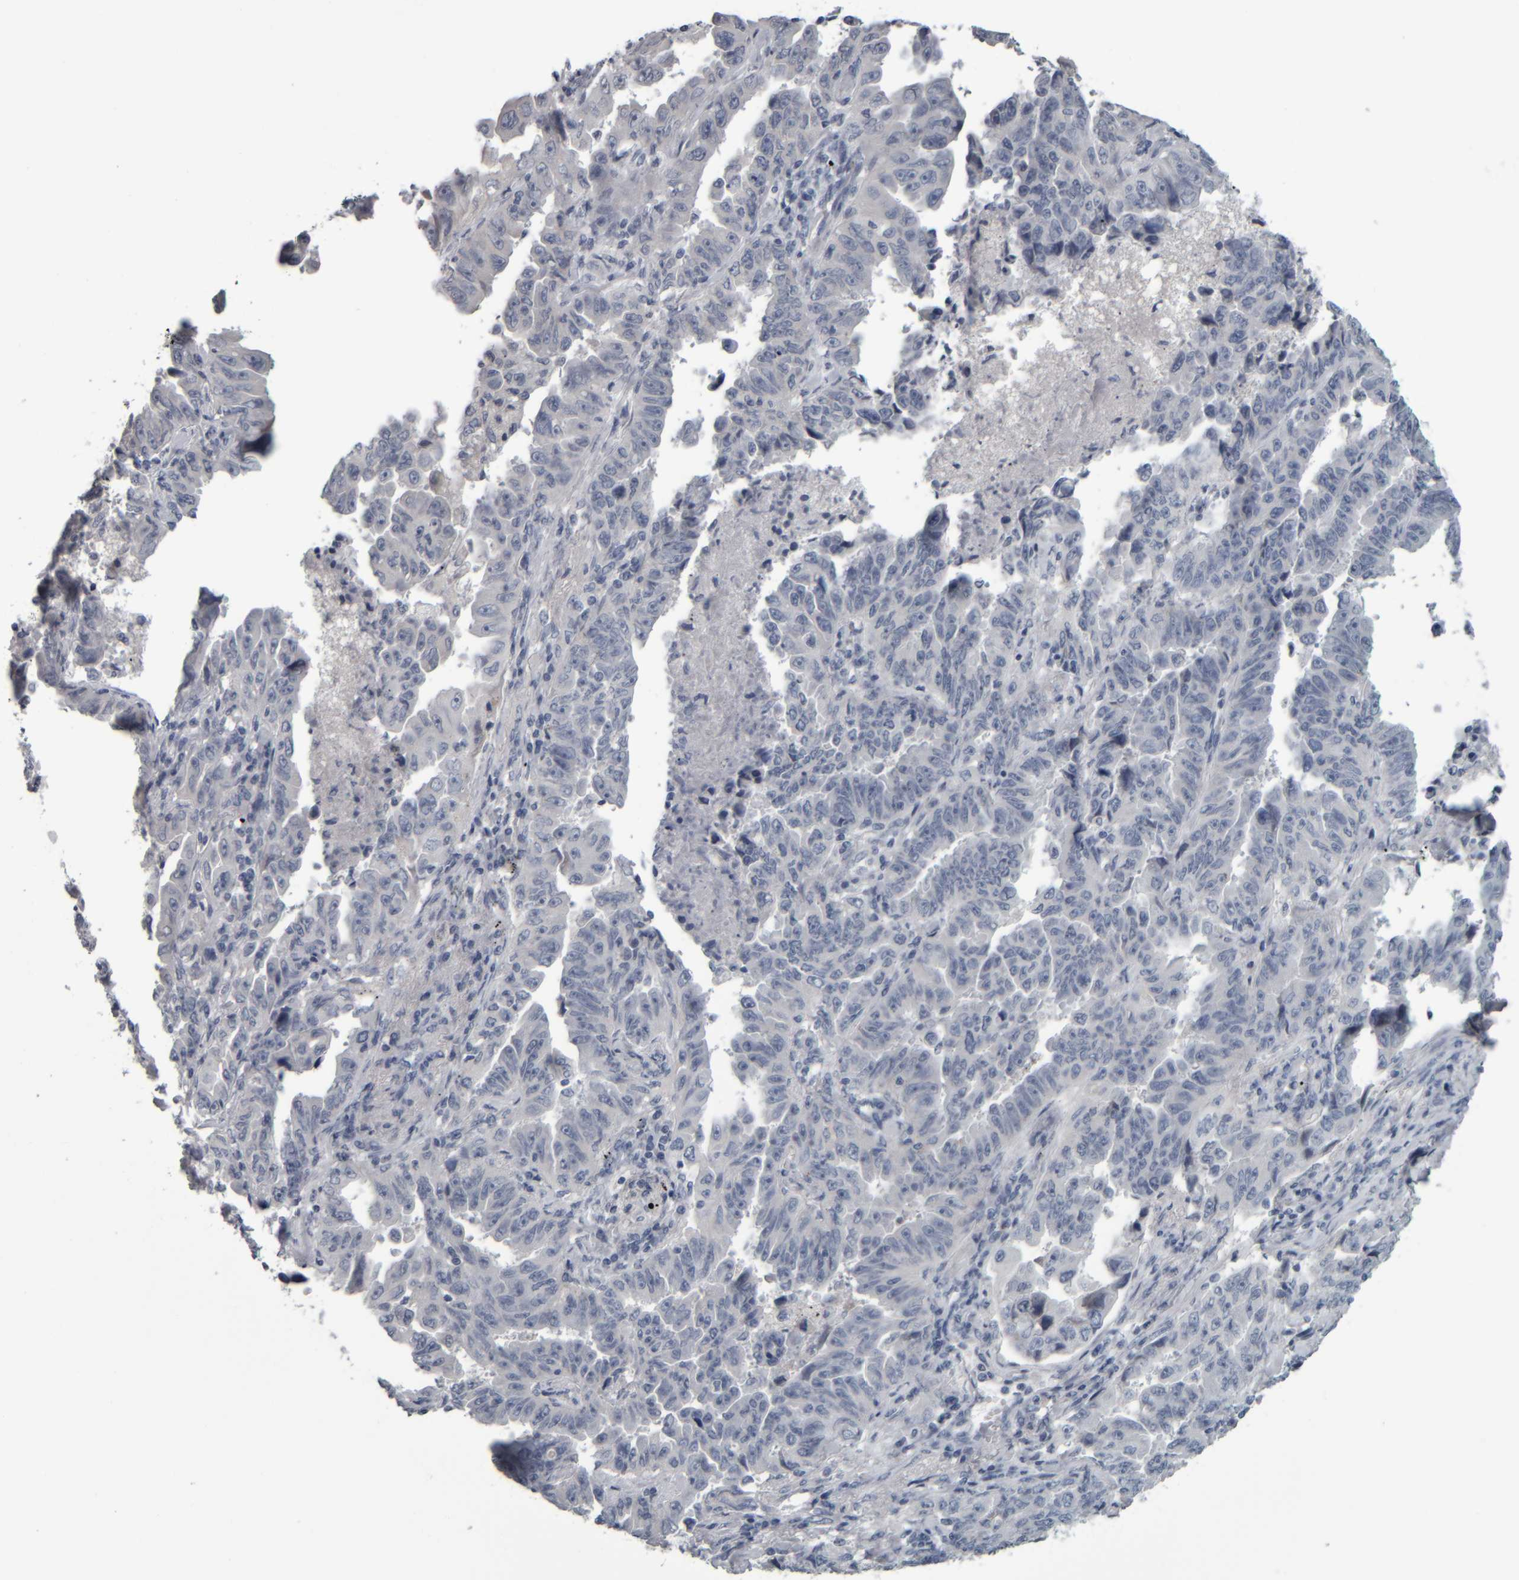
{"staining": {"intensity": "negative", "quantity": "none", "location": "none"}, "tissue": "lung cancer", "cell_type": "Tumor cells", "image_type": "cancer", "snomed": [{"axis": "morphology", "description": "Adenocarcinoma, NOS"}, {"axis": "topography", "description": "Lung"}], "caption": "An IHC photomicrograph of lung adenocarcinoma is shown. There is no staining in tumor cells of lung adenocarcinoma.", "gene": "CAVIN4", "patient": {"sex": "female", "age": 51}}